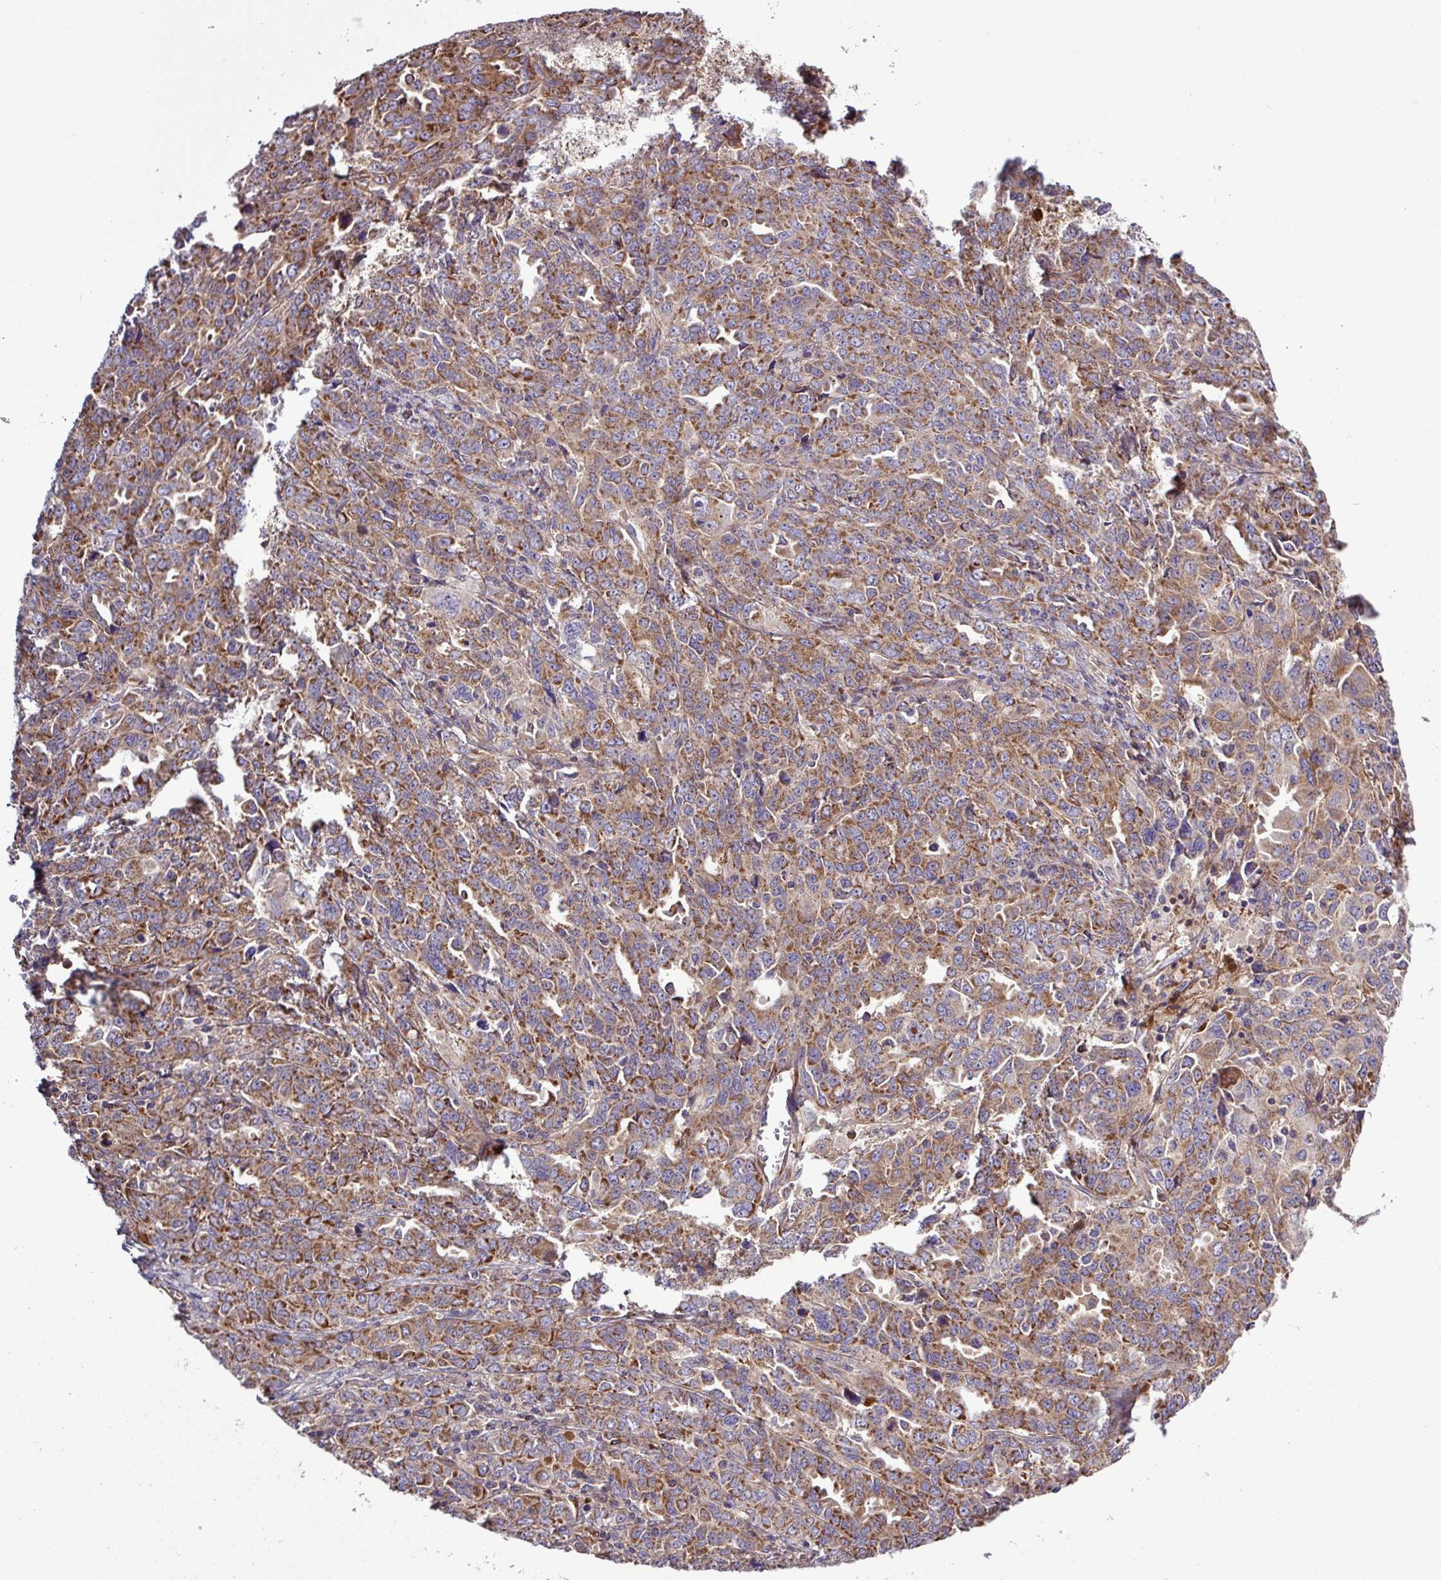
{"staining": {"intensity": "strong", "quantity": ">75%", "location": "cytoplasmic/membranous"}, "tissue": "ovarian cancer", "cell_type": "Tumor cells", "image_type": "cancer", "snomed": [{"axis": "morphology", "description": "Adenocarcinoma, NOS"}, {"axis": "morphology", "description": "Carcinoma, endometroid"}, {"axis": "topography", "description": "Ovary"}], "caption": "An image of human ovarian cancer stained for a protein exhibits strong cytoplasmic/membranous brown staining in tumor cells. Using DAB (brown) and hematoxylin (blue) stains, captured at high magnification using brightfield microscopy.", "gene": "CWH43", "patient": {"sex": "female", "age": 72}}